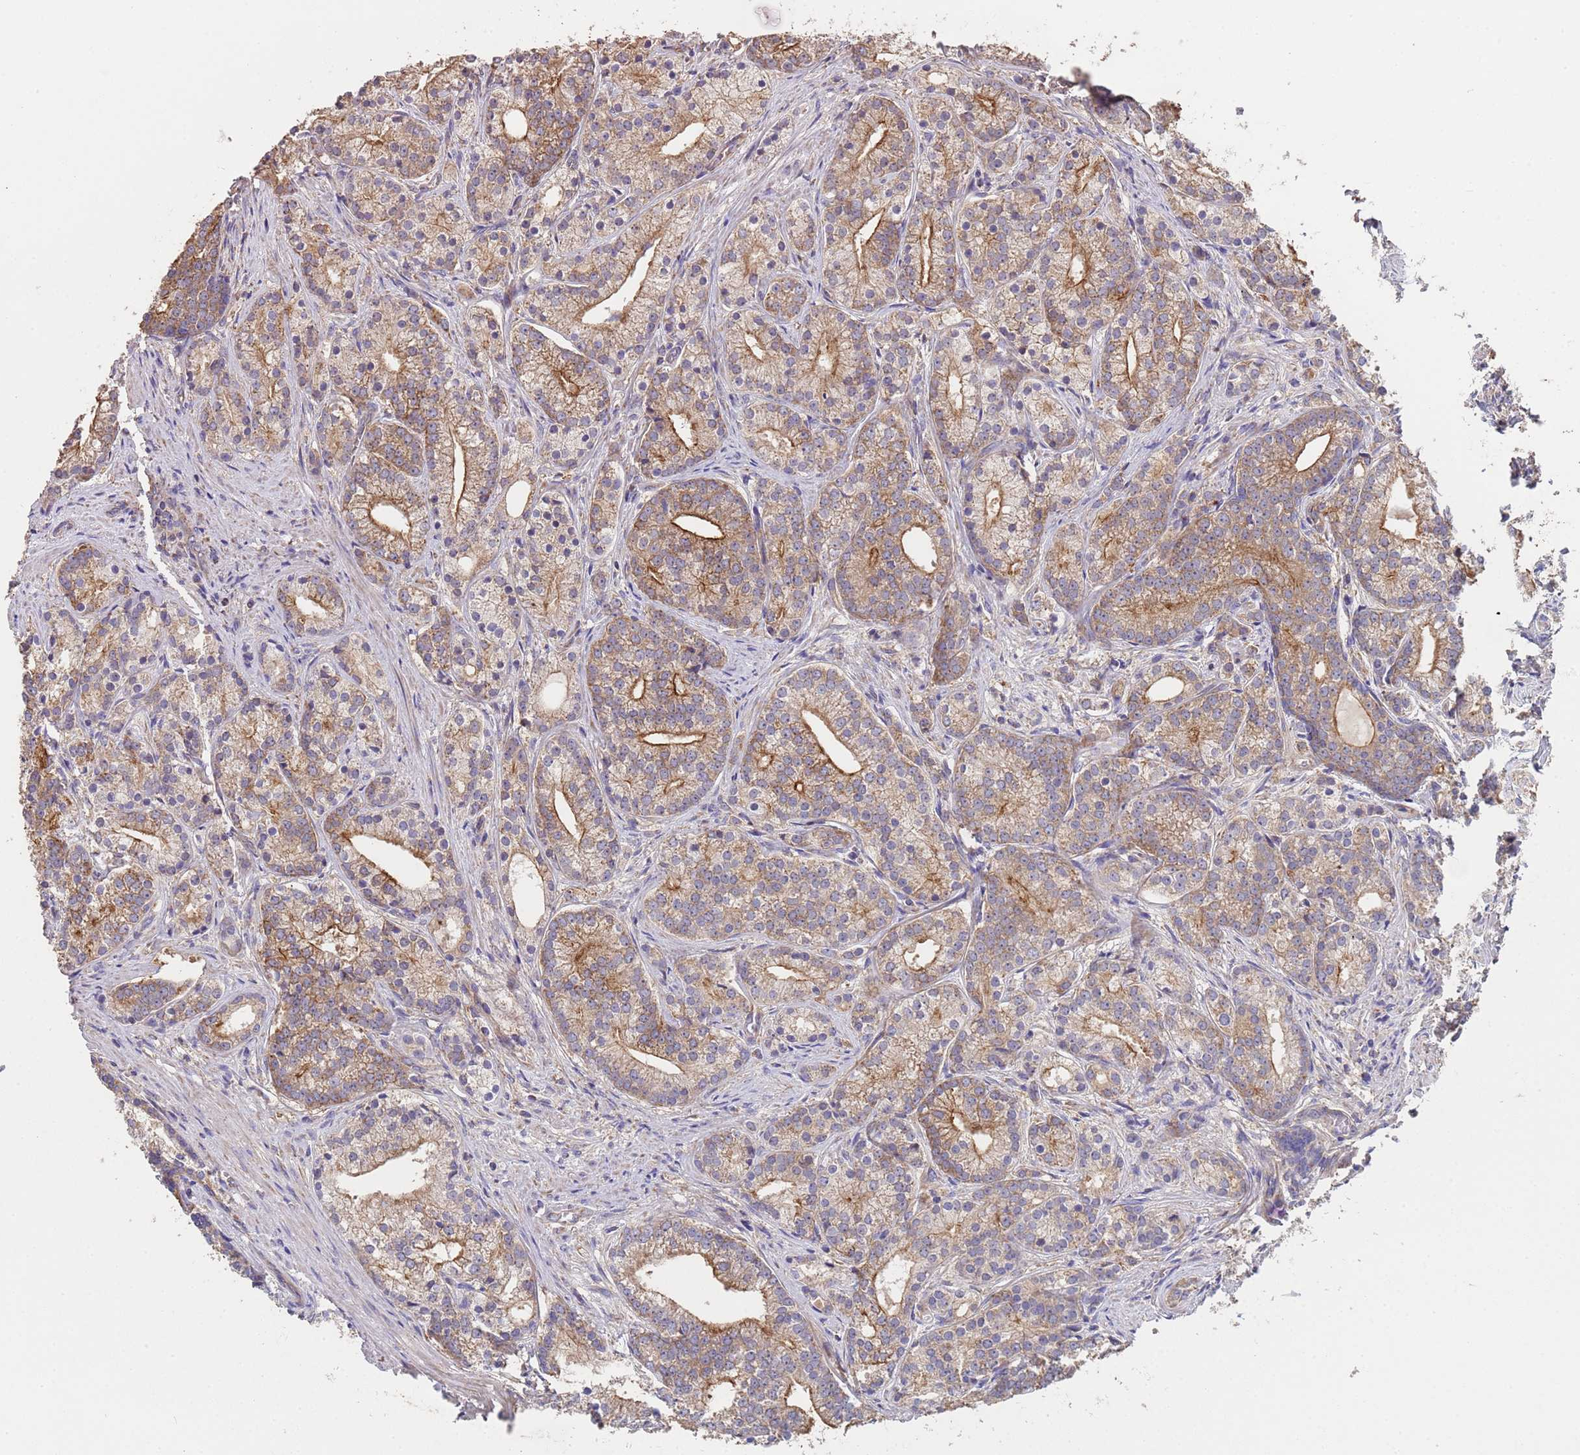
{"staining": {"intensity": "moderate", "quantity": ">75%", "location": "cytoplasmic/membranous"}, "tissue": "prostate cancer", "cell_type": "Tumor cells", "image_type": "cancer", "snomed": [{"axis": "morphology", "description": "Adenocarcinoma, Low grade"}, {"axis": "topography", "description": "Prostate"}], "caption": "The photomicrograph reveals staining of adenocarcinoma (low-grade) (prostate), revealing moderate cytoplasmic/membranous protein staining (brown color) within tumor cells.", "gene": "EEF1AKMT1", "patient": {"sex": "male", "age": 71}}